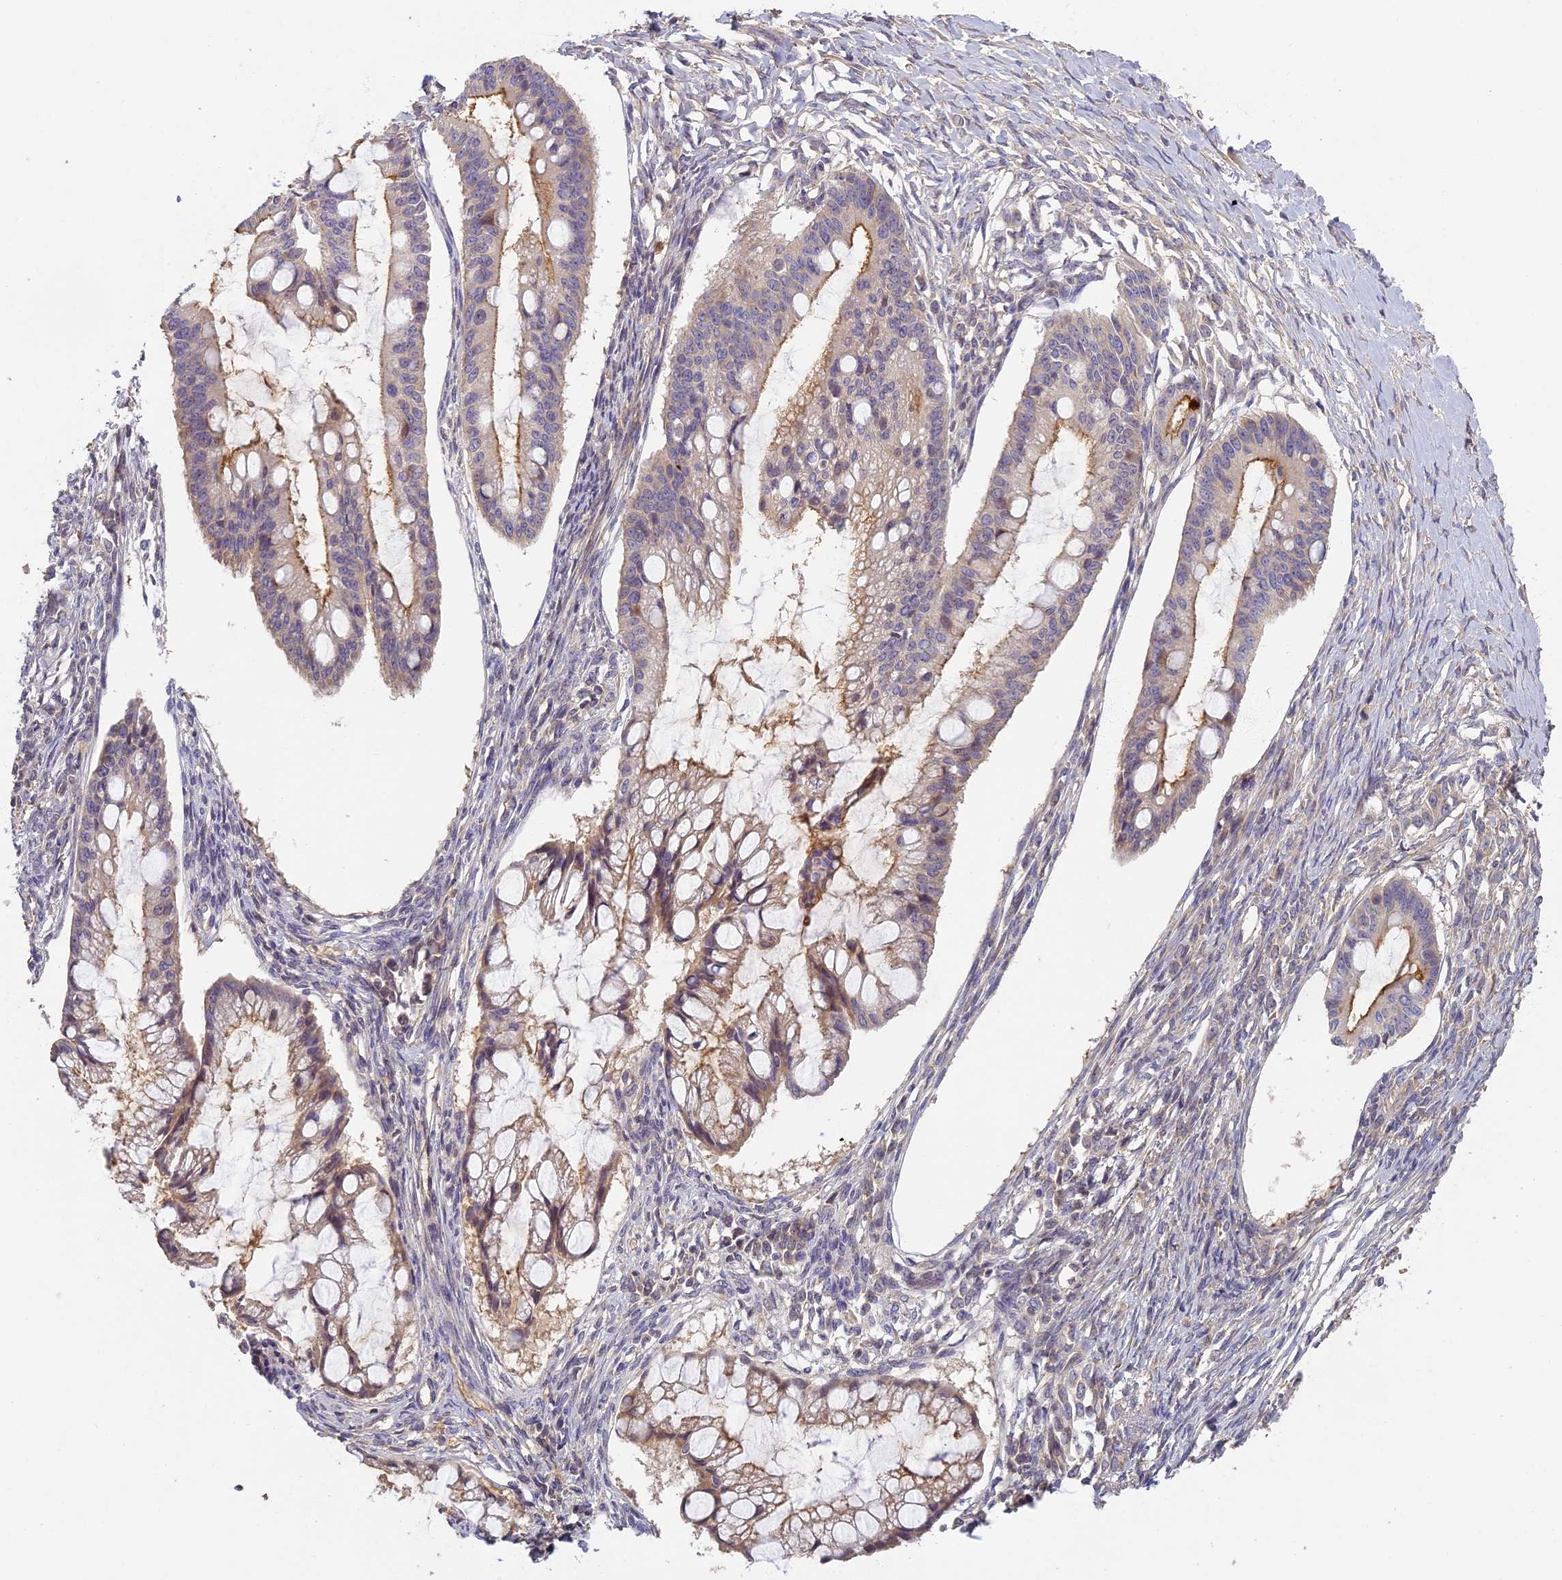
{"staining": {"intensity": "moderate", "quantity": "<25%", "location": "cytoplasmic/membranous"}, "tissue": "ovarian cancer", "cell_type": "Tumor cells", "image_type": "cancer", "snomed": [{"axis": "morphology", "description": "Cystadenocarcinoma, mucinous, NOS"}, {"axis": "topography", "description": "Ovary"}], "caption": "A photomicrograph showing moderate cytoplasmic/membranous positivity in approximately <25% of tumor cells in ovarian mucinous cystadenocarcinoma, as visualized by brown immunohistochemical staining.", "gene": "AP4E1", "patient": {"sex": "female", "age": 73}}